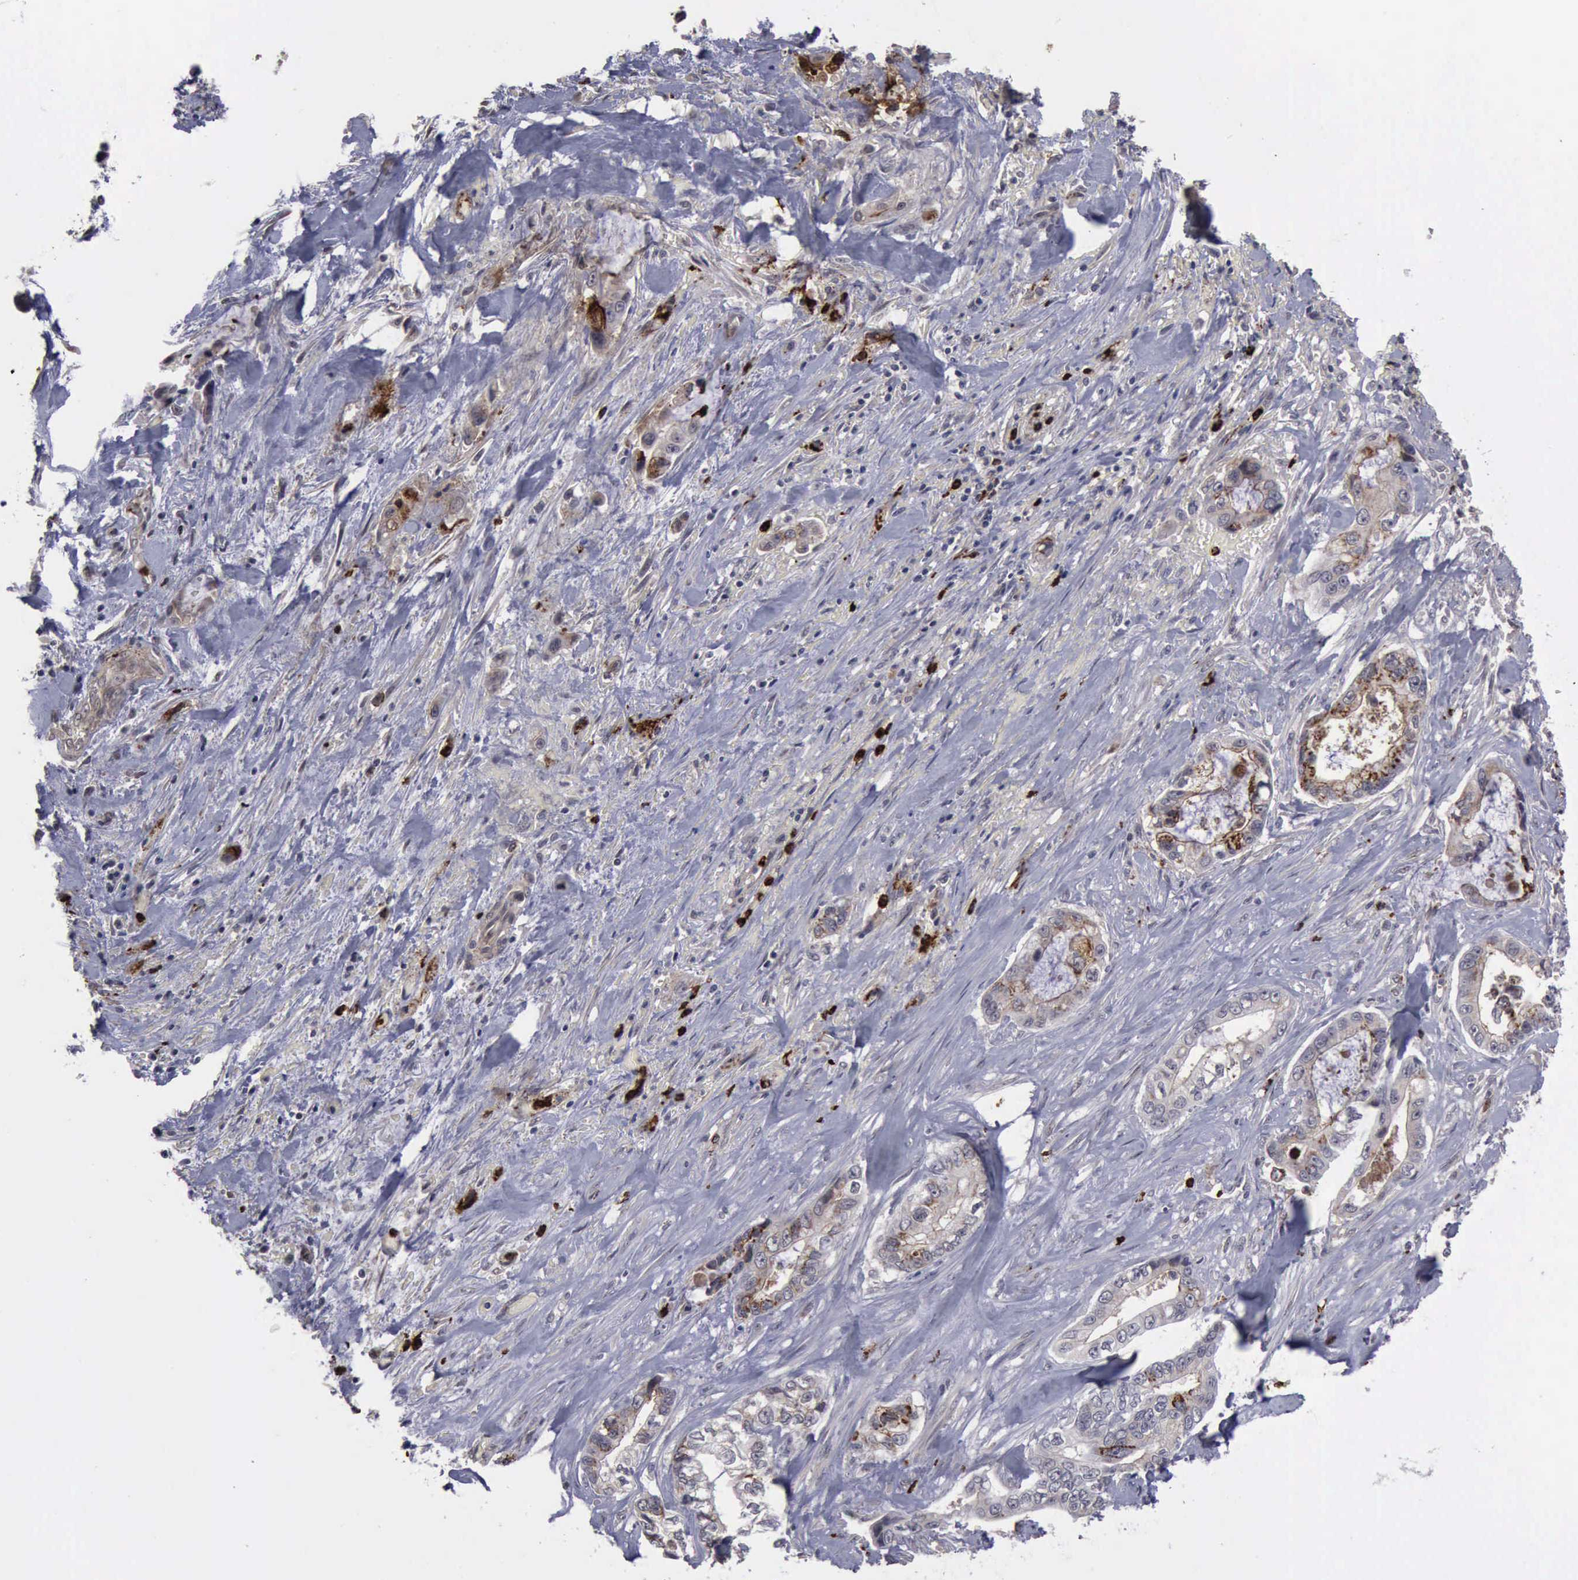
{"staining": {"intensity": "moderate", "quantity": "25%-75%", "location": "cytoplasmic/membranous"}, "tissue": "pancreatic cancer", "cell_type": "Tumor cells", "image_type": "cancer", "snomed": [{"axis": "morphology", "description": "Adenocarcinoma, NOS"}, {"axis": "topography", "description": "Pancreas"}, {"axis": "topography", "description": "Stomach, upper"}], "caption": "Human pancreatic adenocarcinoma stained with a brown dye demonstrates moderate cytoplasmic/membranous positive expression in approximately 25%-75% of tumor cells.", "gene": "MMP9", "patient": {"sex": "male", "age": 77}}